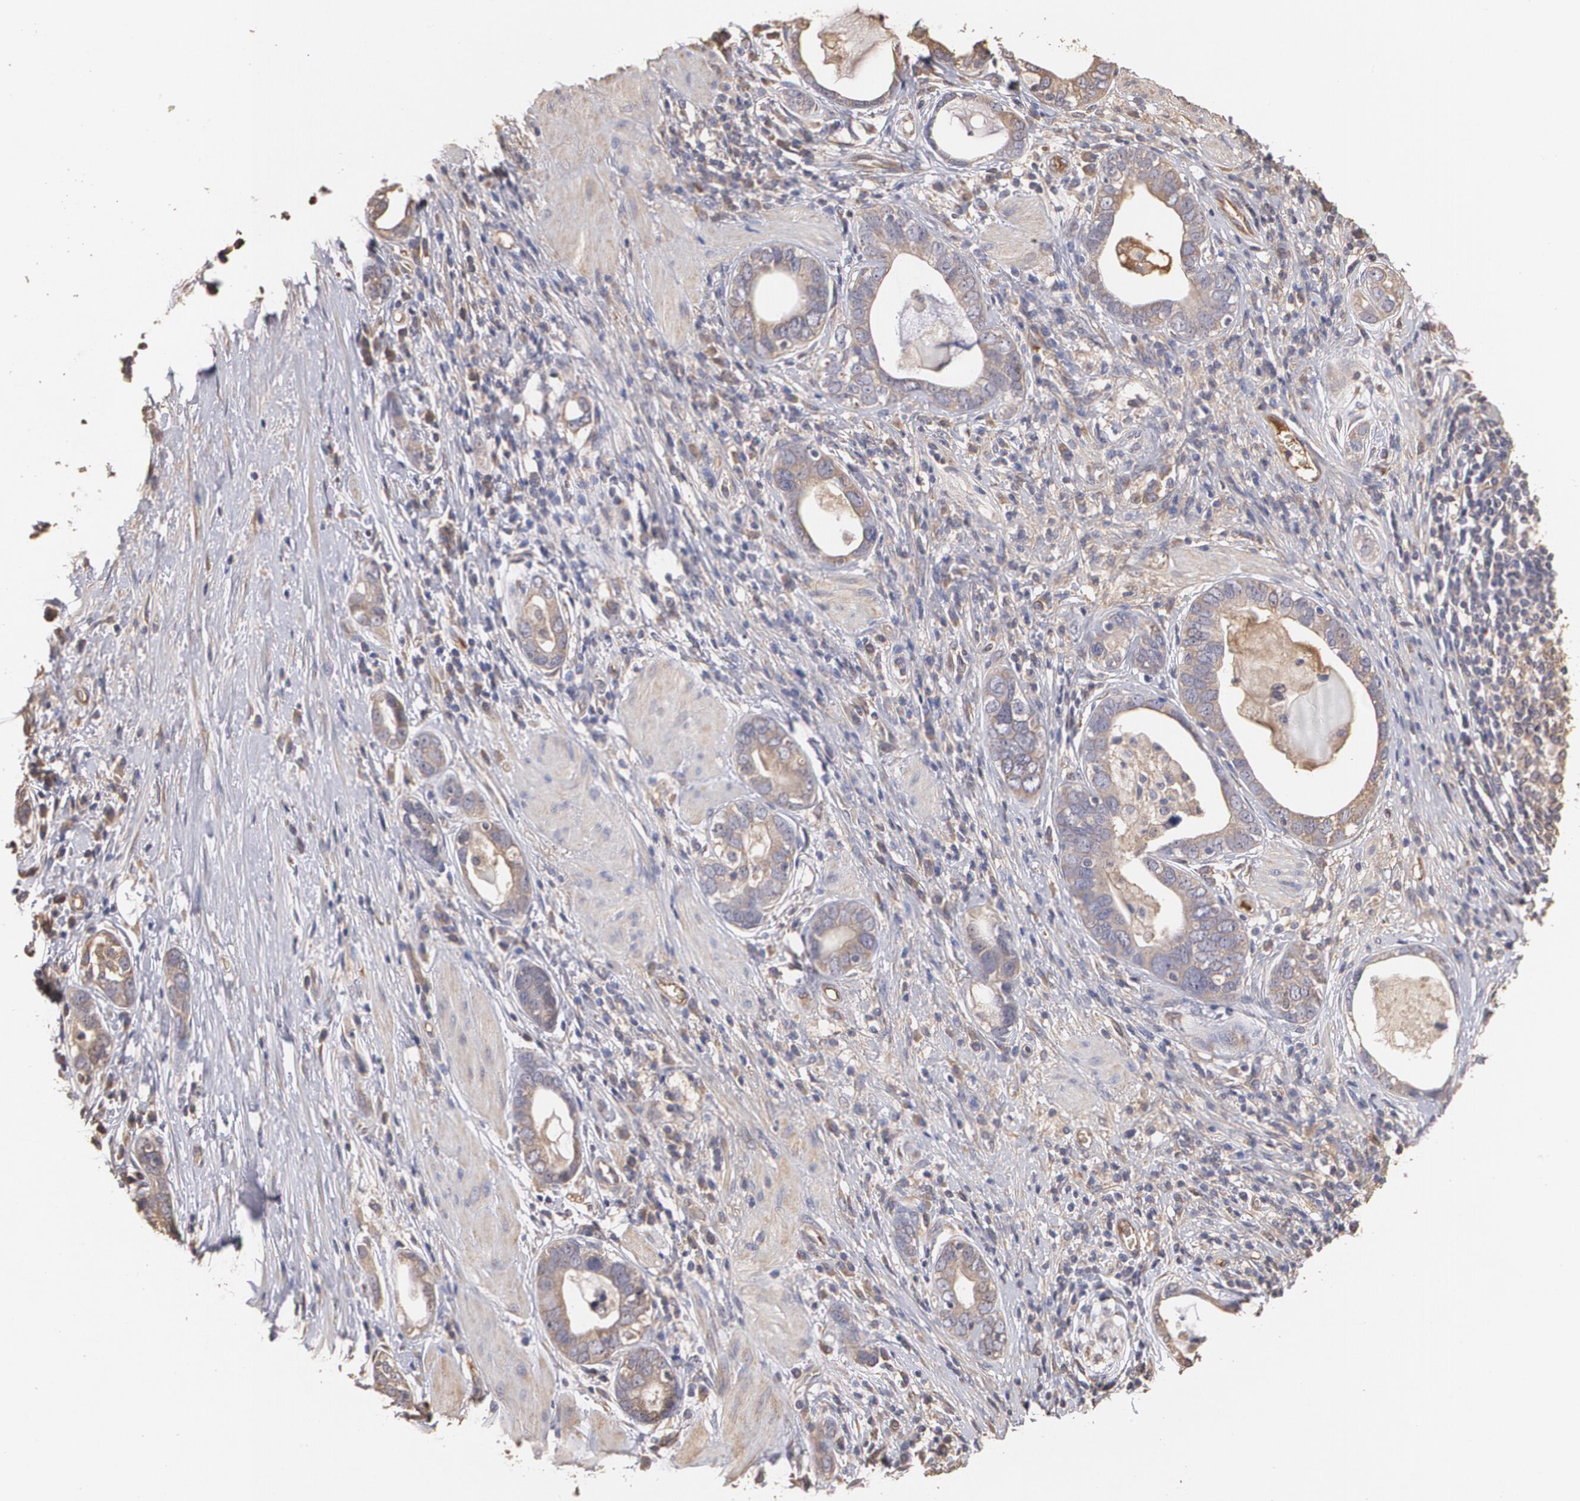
{"staining": {"intensity": "weak", "quantity": ">75%", "location": "cytoplasmic/membranous"}, "tissue": "stomach cancer", "cell_type": "Tumor cells", "image_type": "cancer", "snomed": [{"axis": "morphology", "description": "Adenocarcinoma, NOS"}, {"axis": "topography", "description": "Stomach, lower"}], "caption": "Stomach adenocarcinoma stained with a brown dye exhibits weak cytoplasmic/membranous positive expression in about >75% of tumor cells.", "gene": "PON1", "patient": {"sex": "female", "age": 93}}